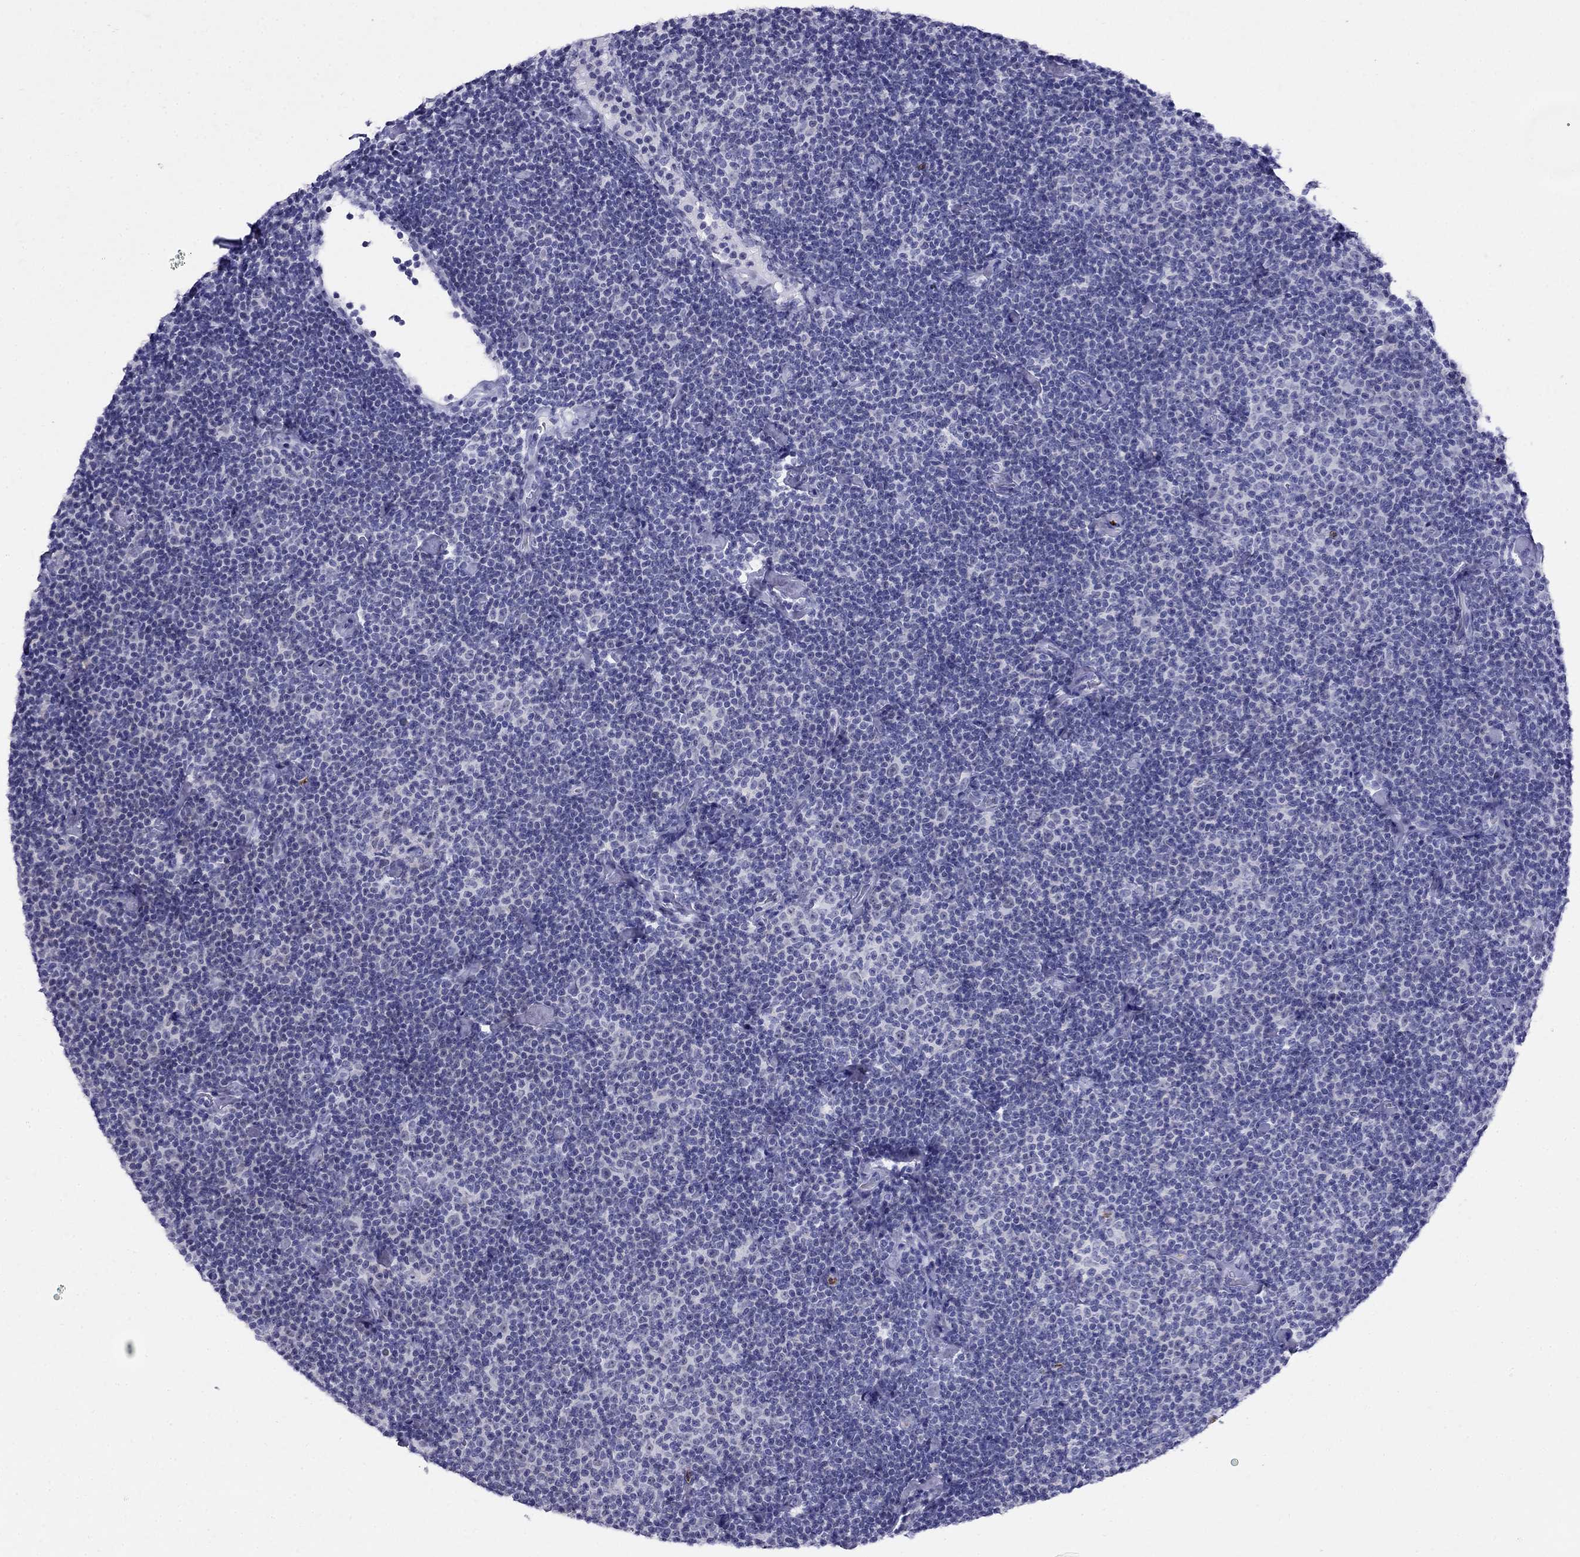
{"staining": {"intensity": "negative", "quantity": "none", "location": "none"}, "tissue": "lymphoma", "cell_type": "Tumor cells", "image_type": "cancer", "snomed": [{"axis": "morphology", "description": "Malignant lymphoma, non-Hodgkin's type, Low grade"}, {"axis": "topography", "description": "Lymph node"}], "caption": "A high-resolution micrograph shows IHC staining of lymphoma, which demonstrates no significant staining in tumor cells. The staining was performed using DAB to visualize the protein expression in brown, while the nuclei were stained in blue with hematoxylin (Magnification: 20x).", "gene": "PPP1R36", "patient": {"sex": "male", "age": 81}}